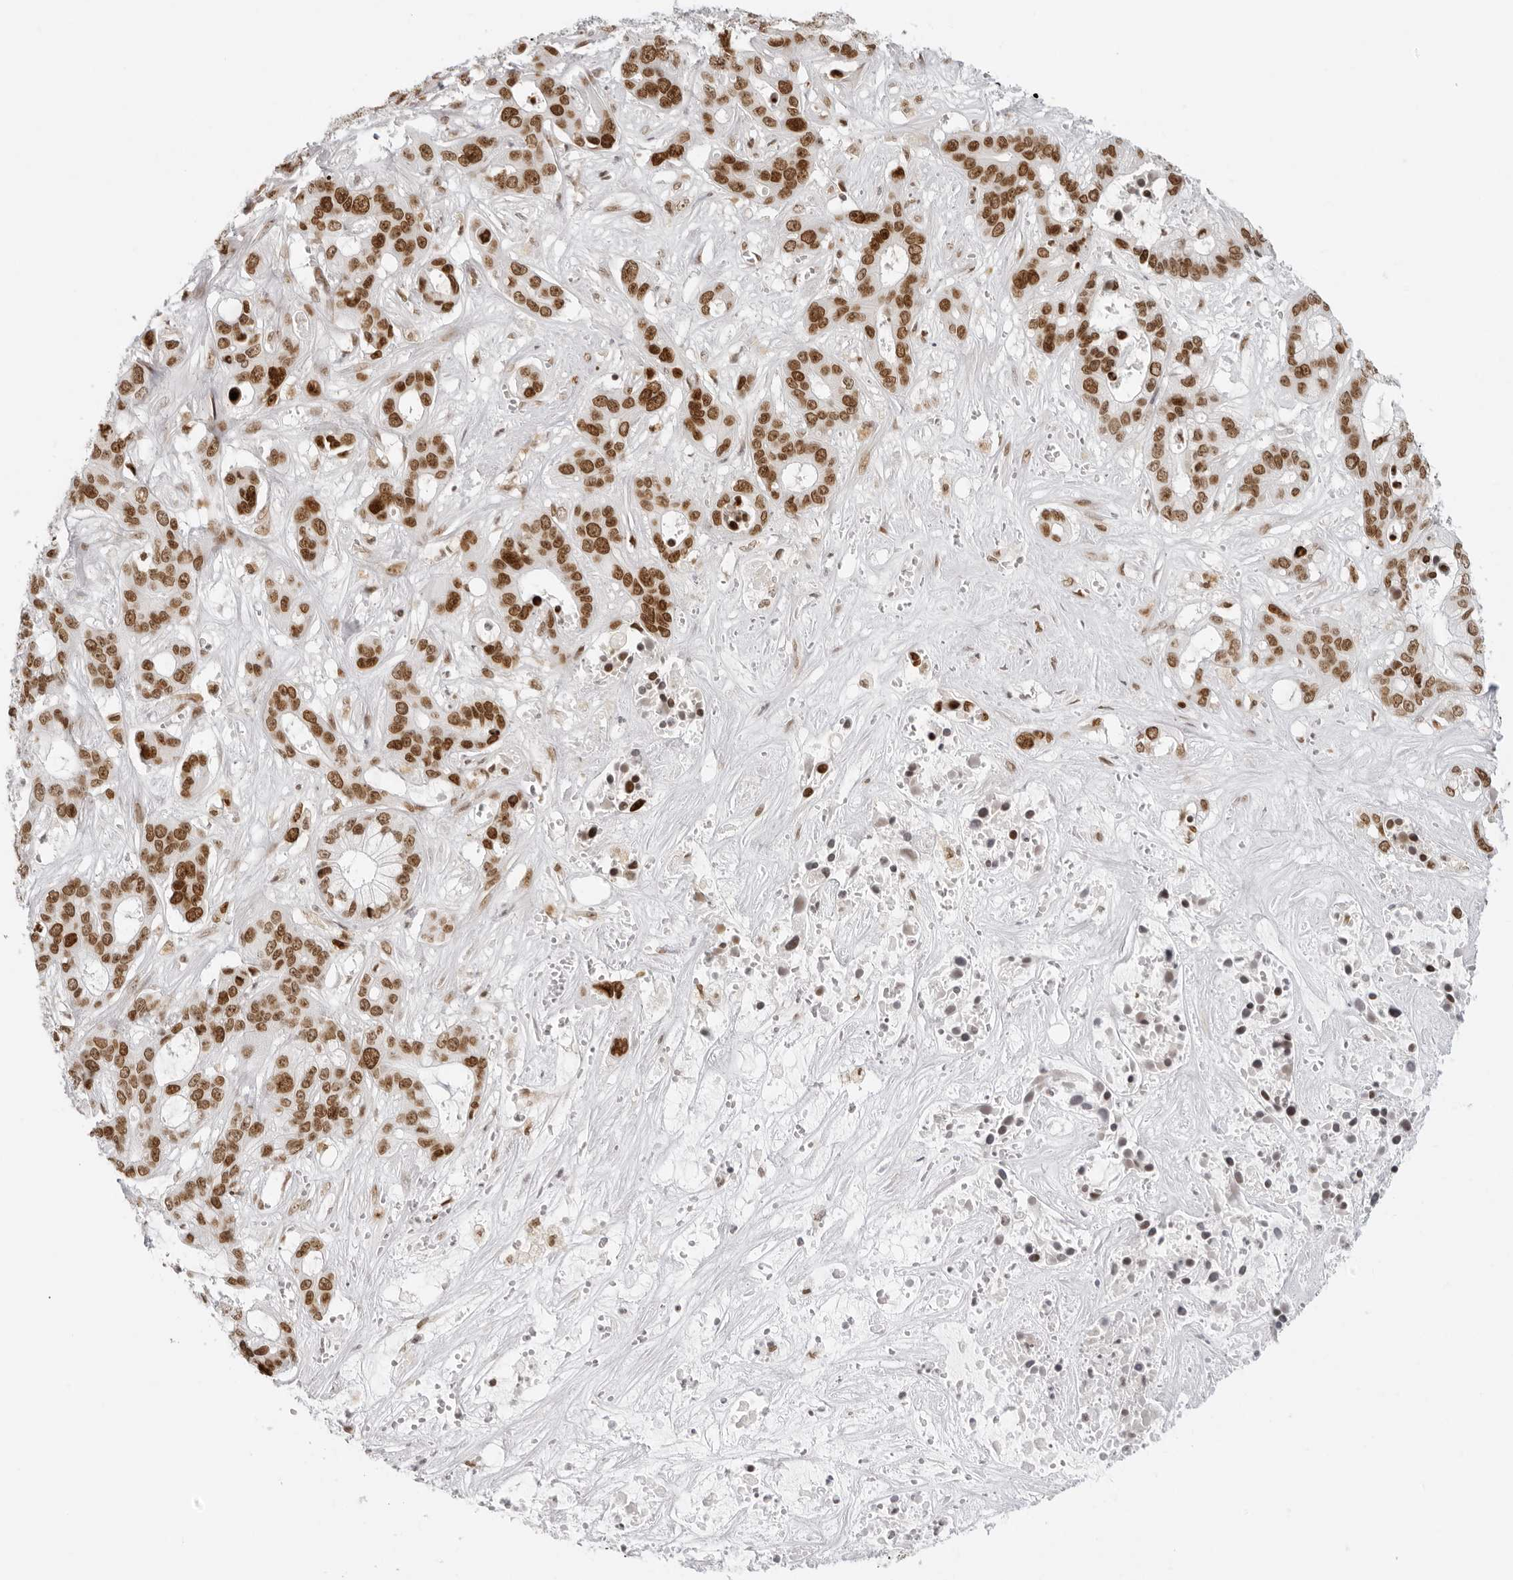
{"staining": {"intensity": "strong", "quantity": ">75%", "location": "nuclear"}, "tissue": "liver cancer", "cell_type": "Tumor cells", "image_type": "cancer", "snomed": [{"axis": "morphology", "description": "Cholangiocarcinoma"}, {"axis": "topography", "description": "Liver"}], "caption": "Immunohistochemistry of human liver cholangiocarcinoma displays high levels of strong nuclear positivity in approximately >75% of tumor cells.", "gene": "RCC1", "patient": {"sex": "female", "age": 65}}